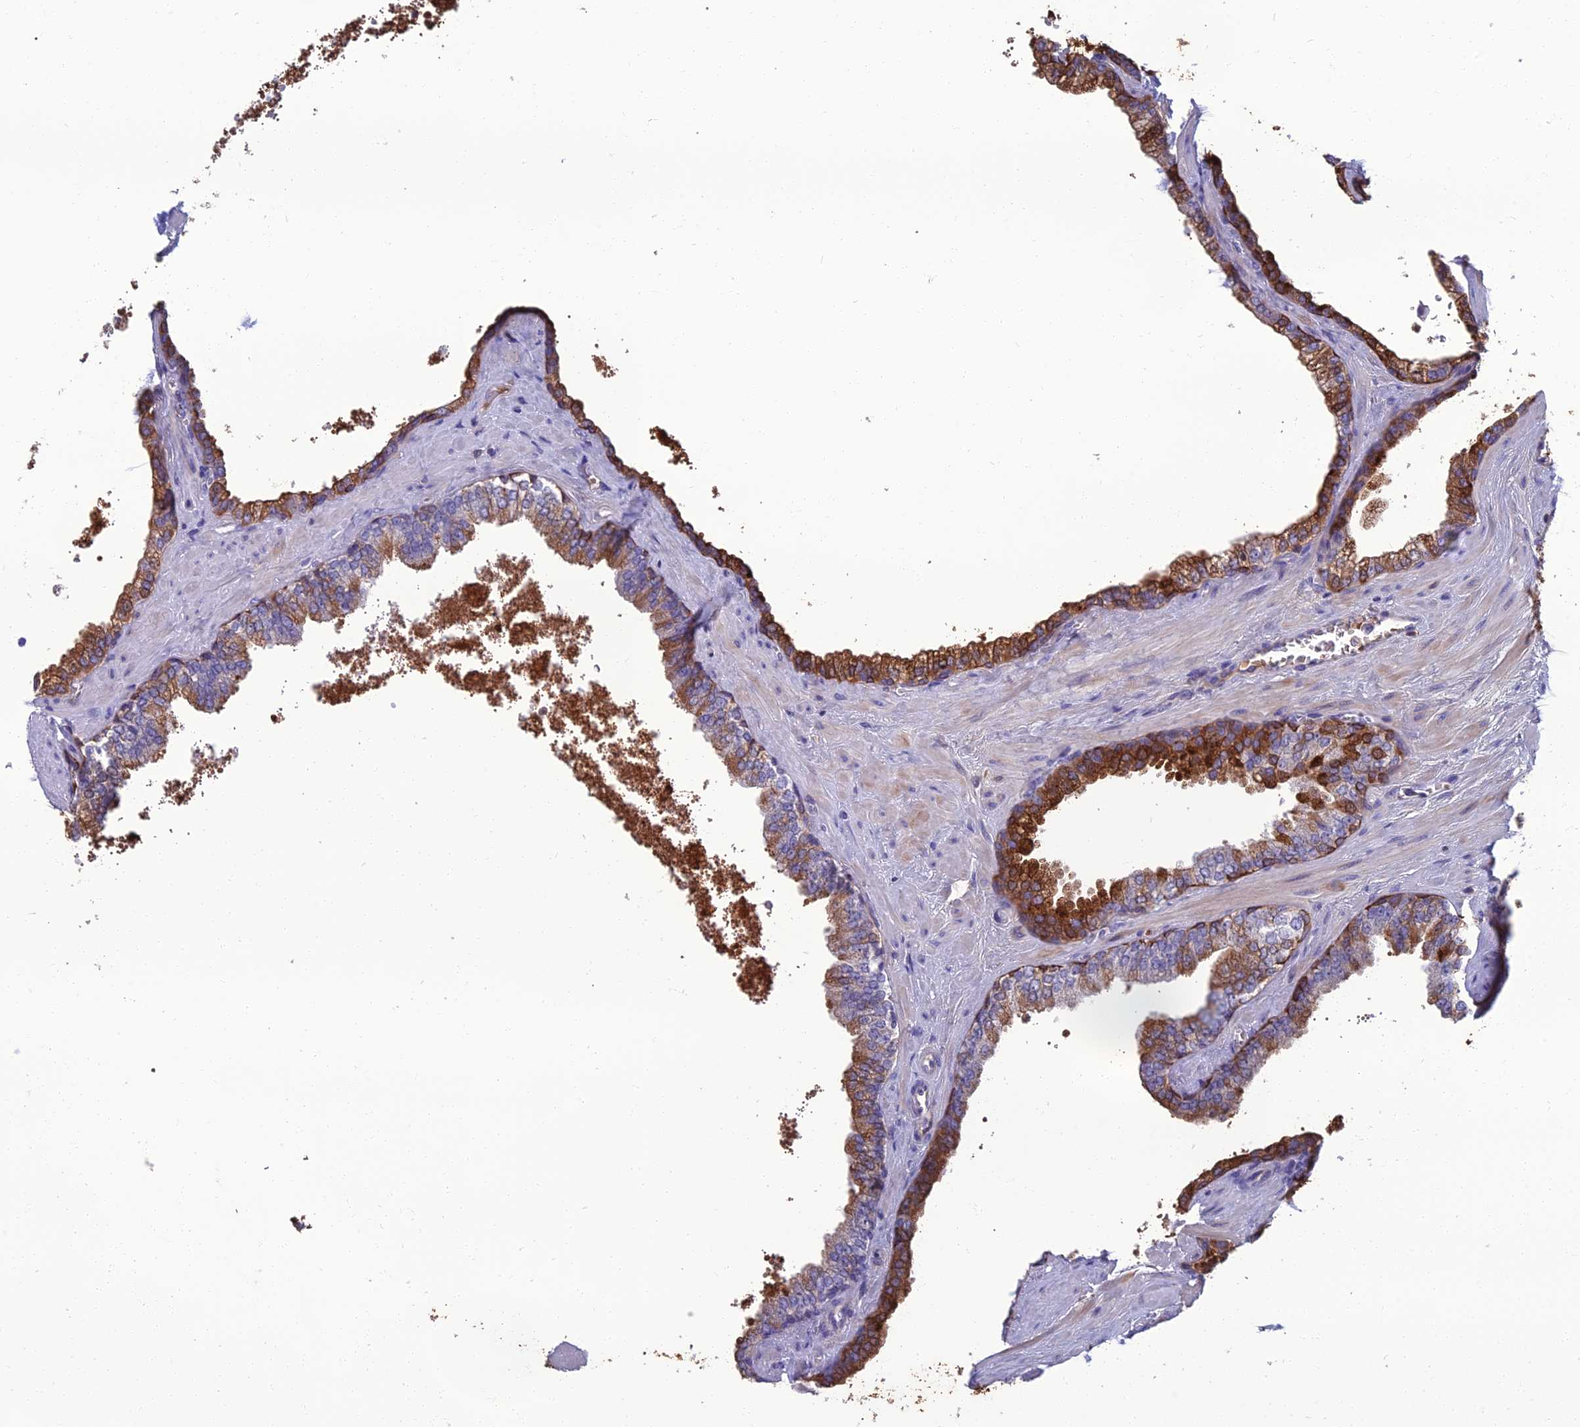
{"staining": {"intensity": "strong", "quantity": "25%-75%", "location": "cytoplasmic/membranous"}, "tissue": "prostate", "cell_type": "Glandular cells", "image_type": "normal", "snomed": [{"axis": "morphology", "description": "Normal tissue, NOS"}, {"axis": "topography", "description": "Prostate"}], "caption": "Protein expression by immunohistochemistry displays strong cytoplasmic/membranous expression in about 25%-75% of glandular cells in normal prostate.", "gene": "SPTLC3", "patient": {"sex": "male", "age": 60}}